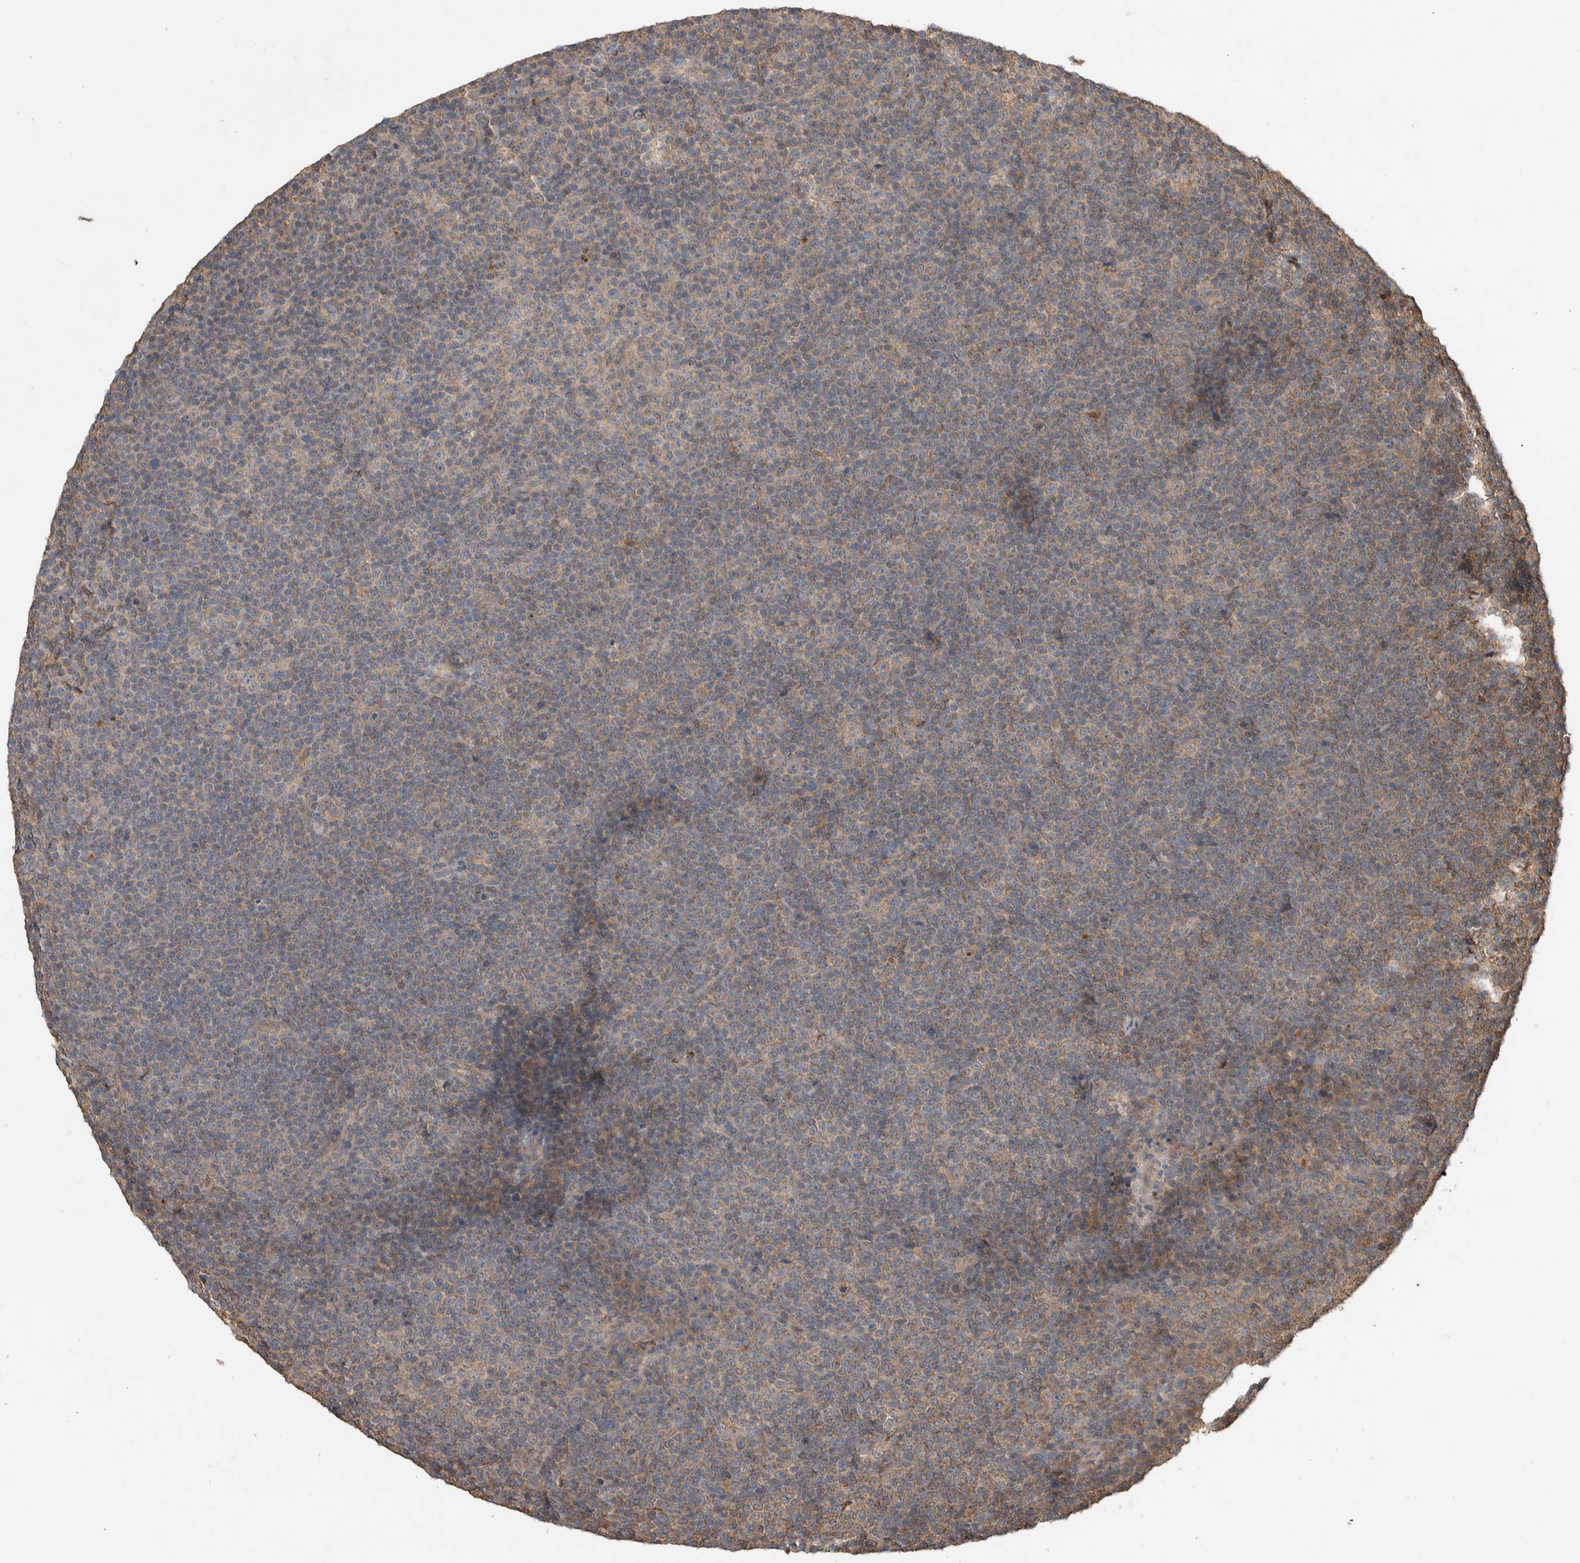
{"staining": {"intensity": "weak", "quantity": ">75%", "location": "cytoplasmic/membranous"}, "tissue": "lymphoma", "cell_type": "Tumor cells", "image_type": "cancer", "snomed": [{"axis": "morphology", "description": "Malignant lymphoma, non-Hodgkin's type, Low grade"}, {"axis": "topography", "description": "Lymph node"}], "caption": "Lymphoma stained with a brown dye shows weak cytoplasmic/membranous positive positivity in approximately >75% of tumor cells.", "gene": "KCNJ5", "patient": {"sex": "female", "age": 67}}